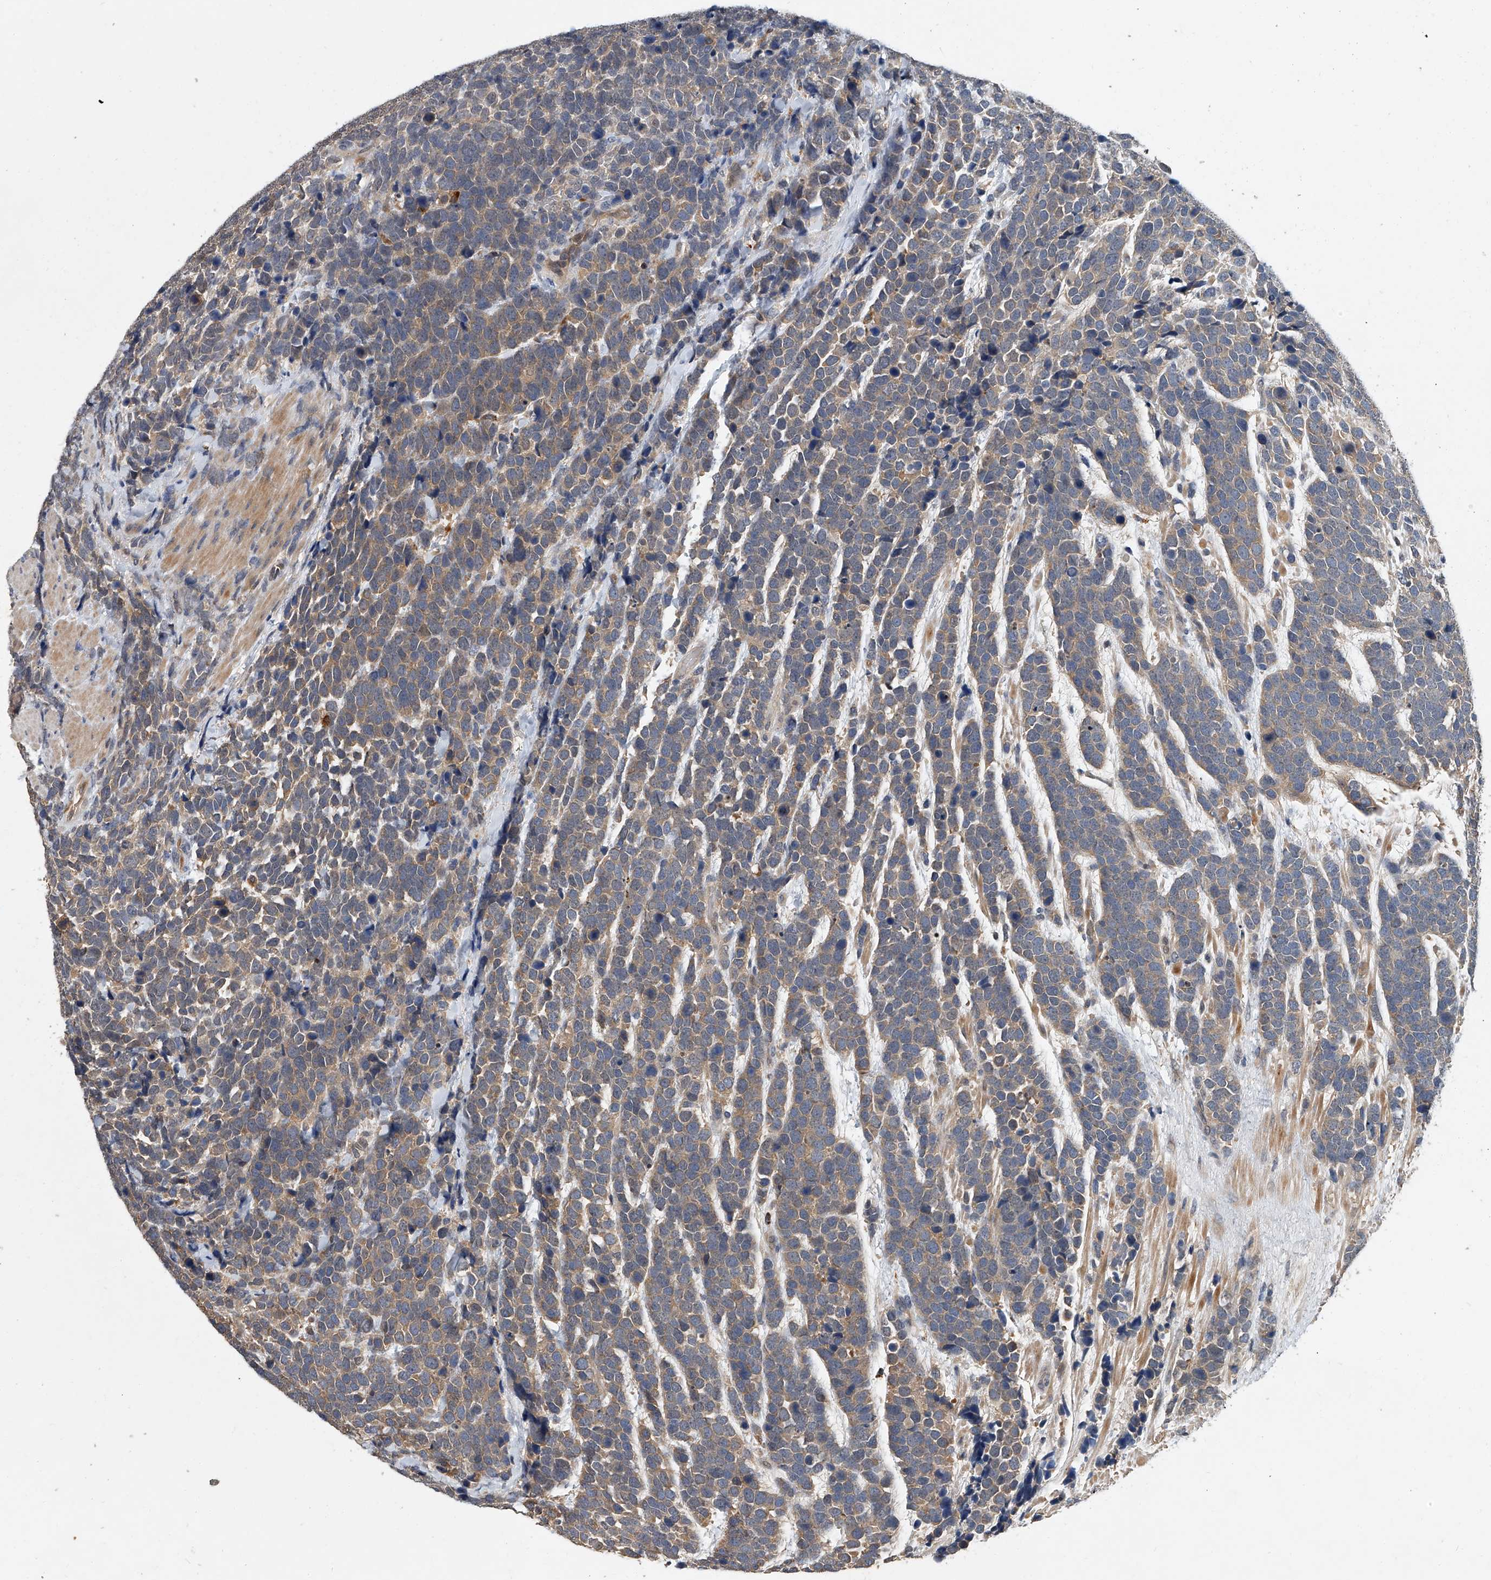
{"staining": {"intensity": "weak", "quantity": ">75%", "location": "cytoplasmic/membranous"}, "tissue": "urothelial cancer", "cell_type": "Tumor cells", "image_type": "cancer", "snomed": [{"axis": "morphology", "description": "Urothelial carcinoma, High grade"}, {"axis": "topography", "description": "Urinary bladder"}], "caption": "Protein expression analysis of urothelial cancer shows weak cytoplasmic/membranous staining in about >75% of tumor cells.", "gene": "JAG2", "patient": {"sex": "female", "age": 82}}